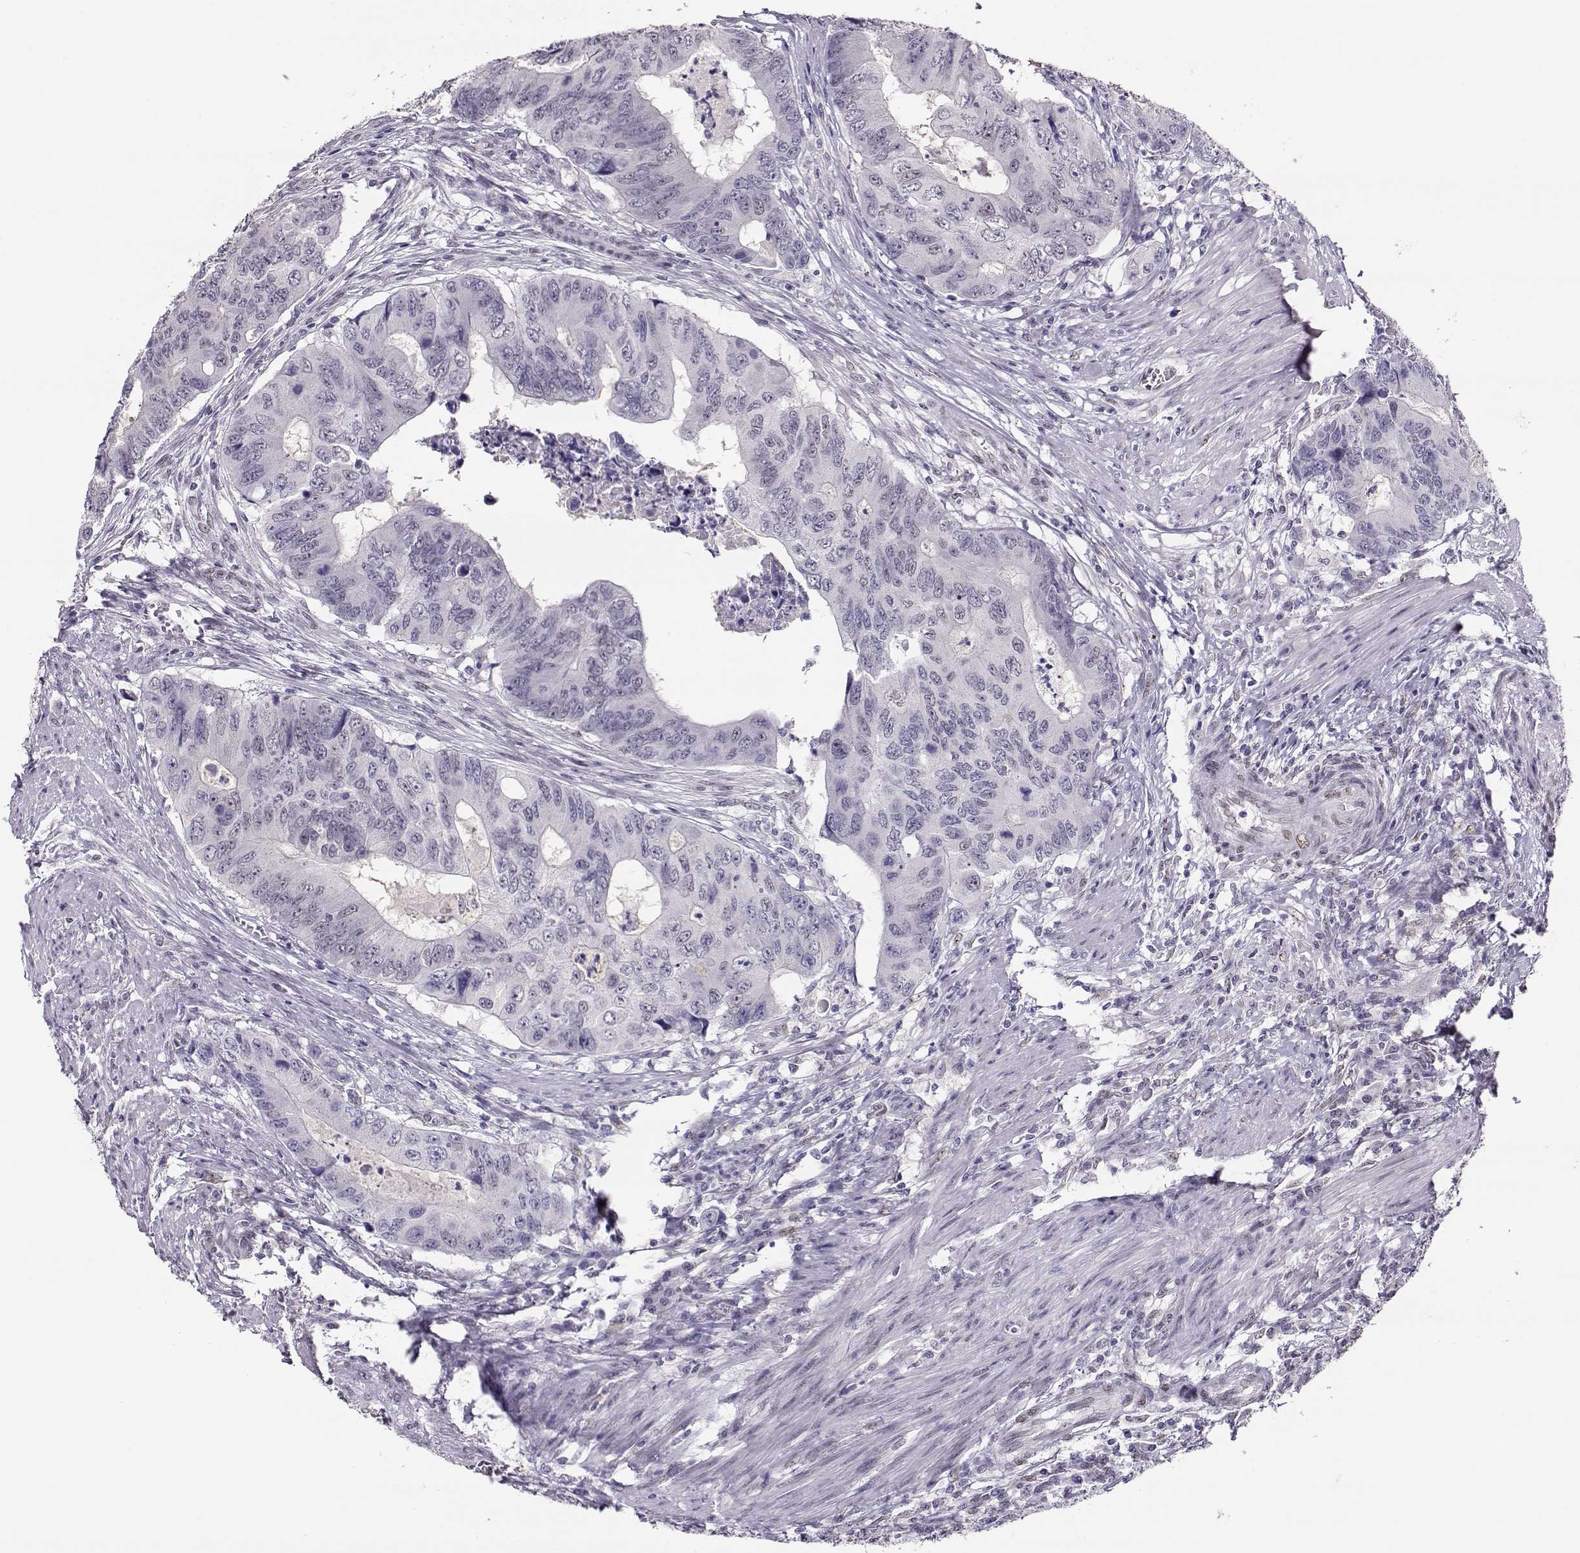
{"staining": {"intensity": "negative", "quantity": "none", "location": "none"}, "tissue": "colorectal cancer", "cell_type": "Tumor cells", "image_type": "cancer", "snomed": [{"axis": "morphology", "description": "Adenocarcinoma, NOS"}, {"axis": "topography", "description": "Colon"}], "caption": "High magnification brightfield microscopy of colorectal cancer stained with DAB (3,3'-diaminobenzidine) (brown) and counterstained with hematoxylin (blue): tumor cells show no significant positivity.", "gene": "POLI", "patient": {"sex": "male", "age": 53}}